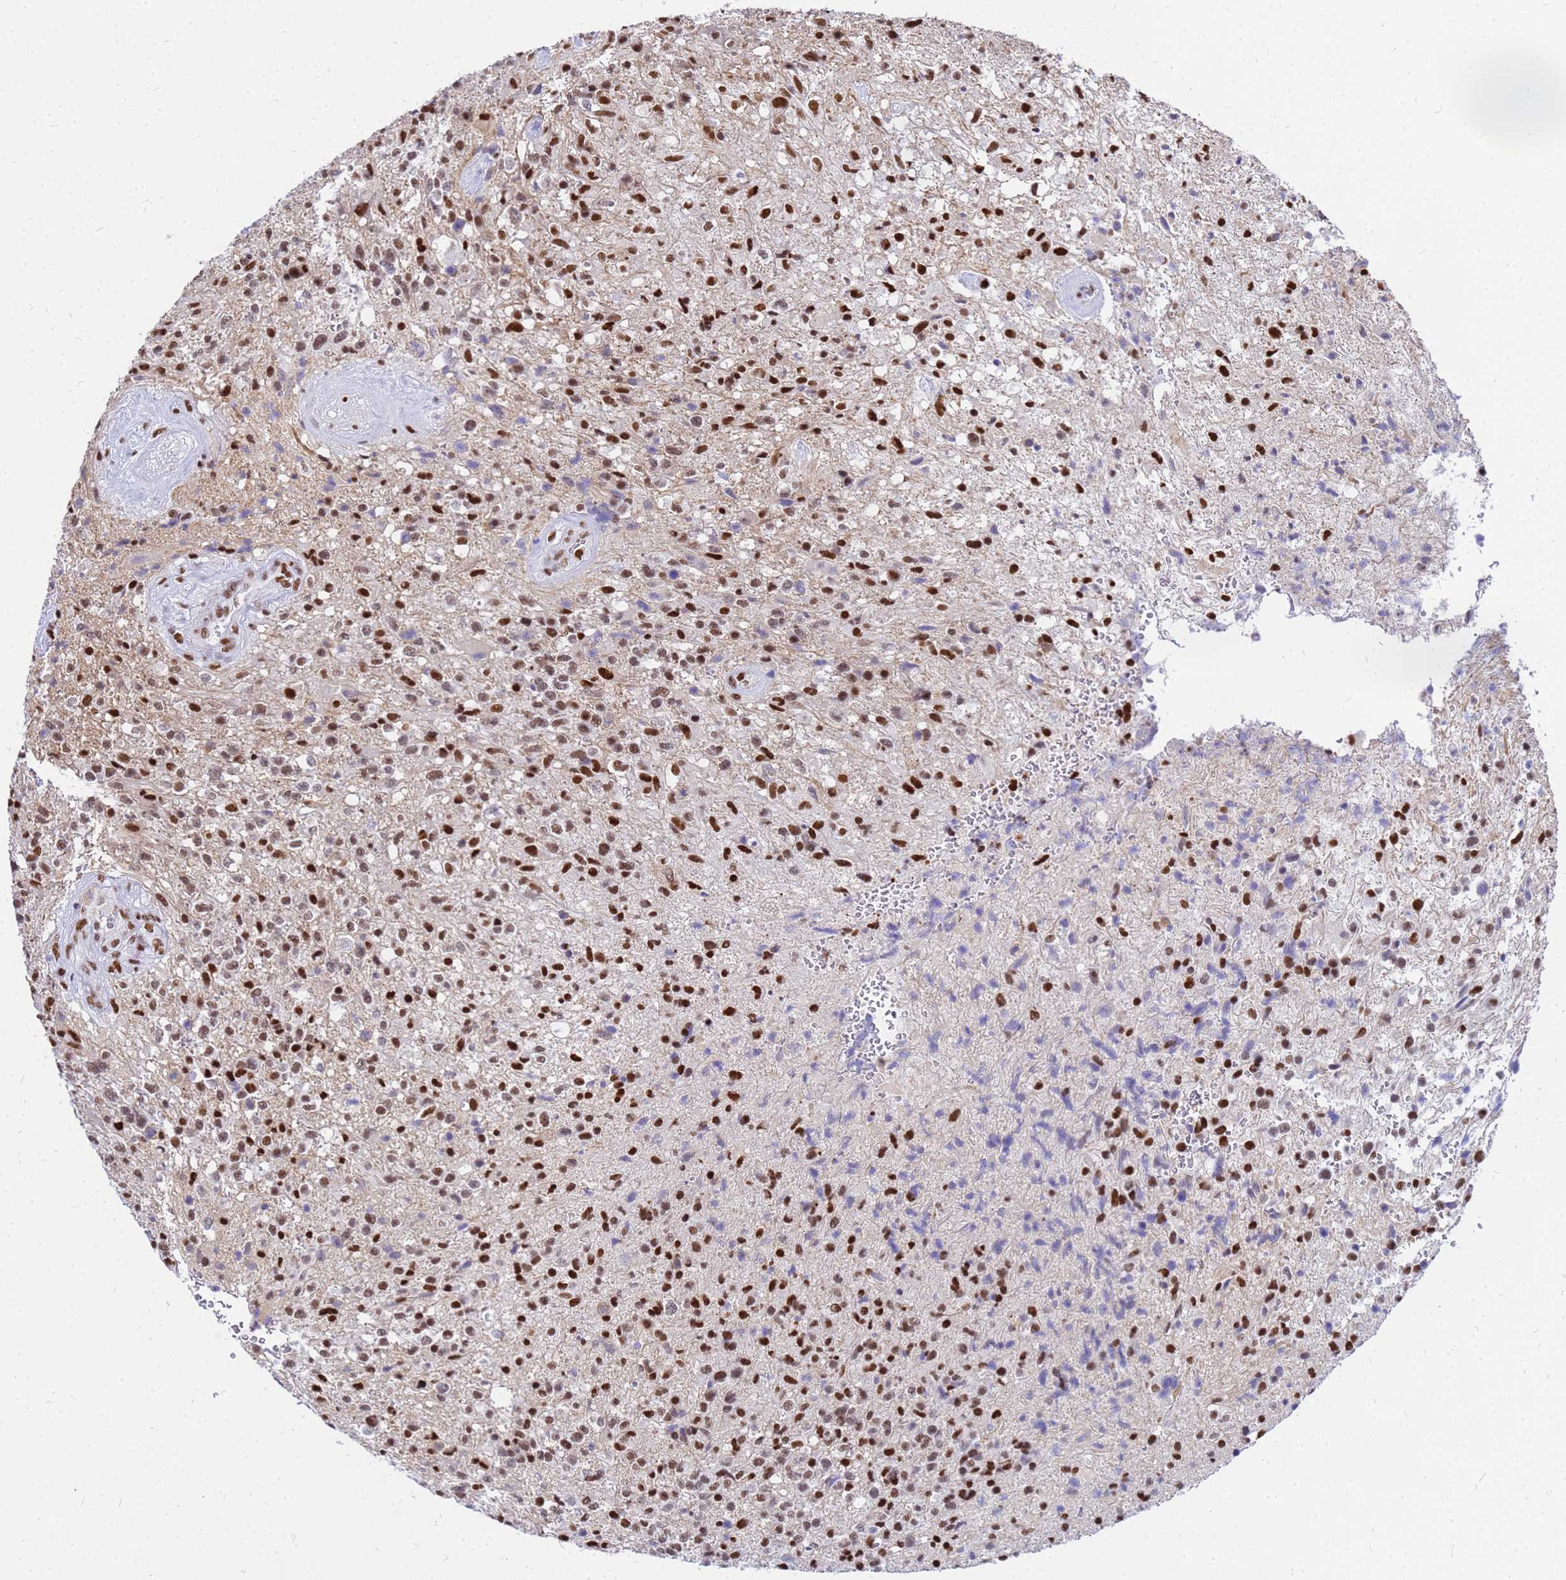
{"staining": {"intensity": "strong", "quantity": ">75%", "location": "nuclear"}, "tissue": "glioma", "cell_type": "Tumor cells", "image_type": "cancer", "snomed": [{"axis": "morphology", "description": "Glioma, malignant, High grade"}, {"axis": "topography", "description": "Brain"}], "caption": "Protein staining of glioma tissue displays strong nuclear positivity in approximately >75% of tumor cells.", "gene": "SART3", "patient": {"sex": "male", "age": 56}}